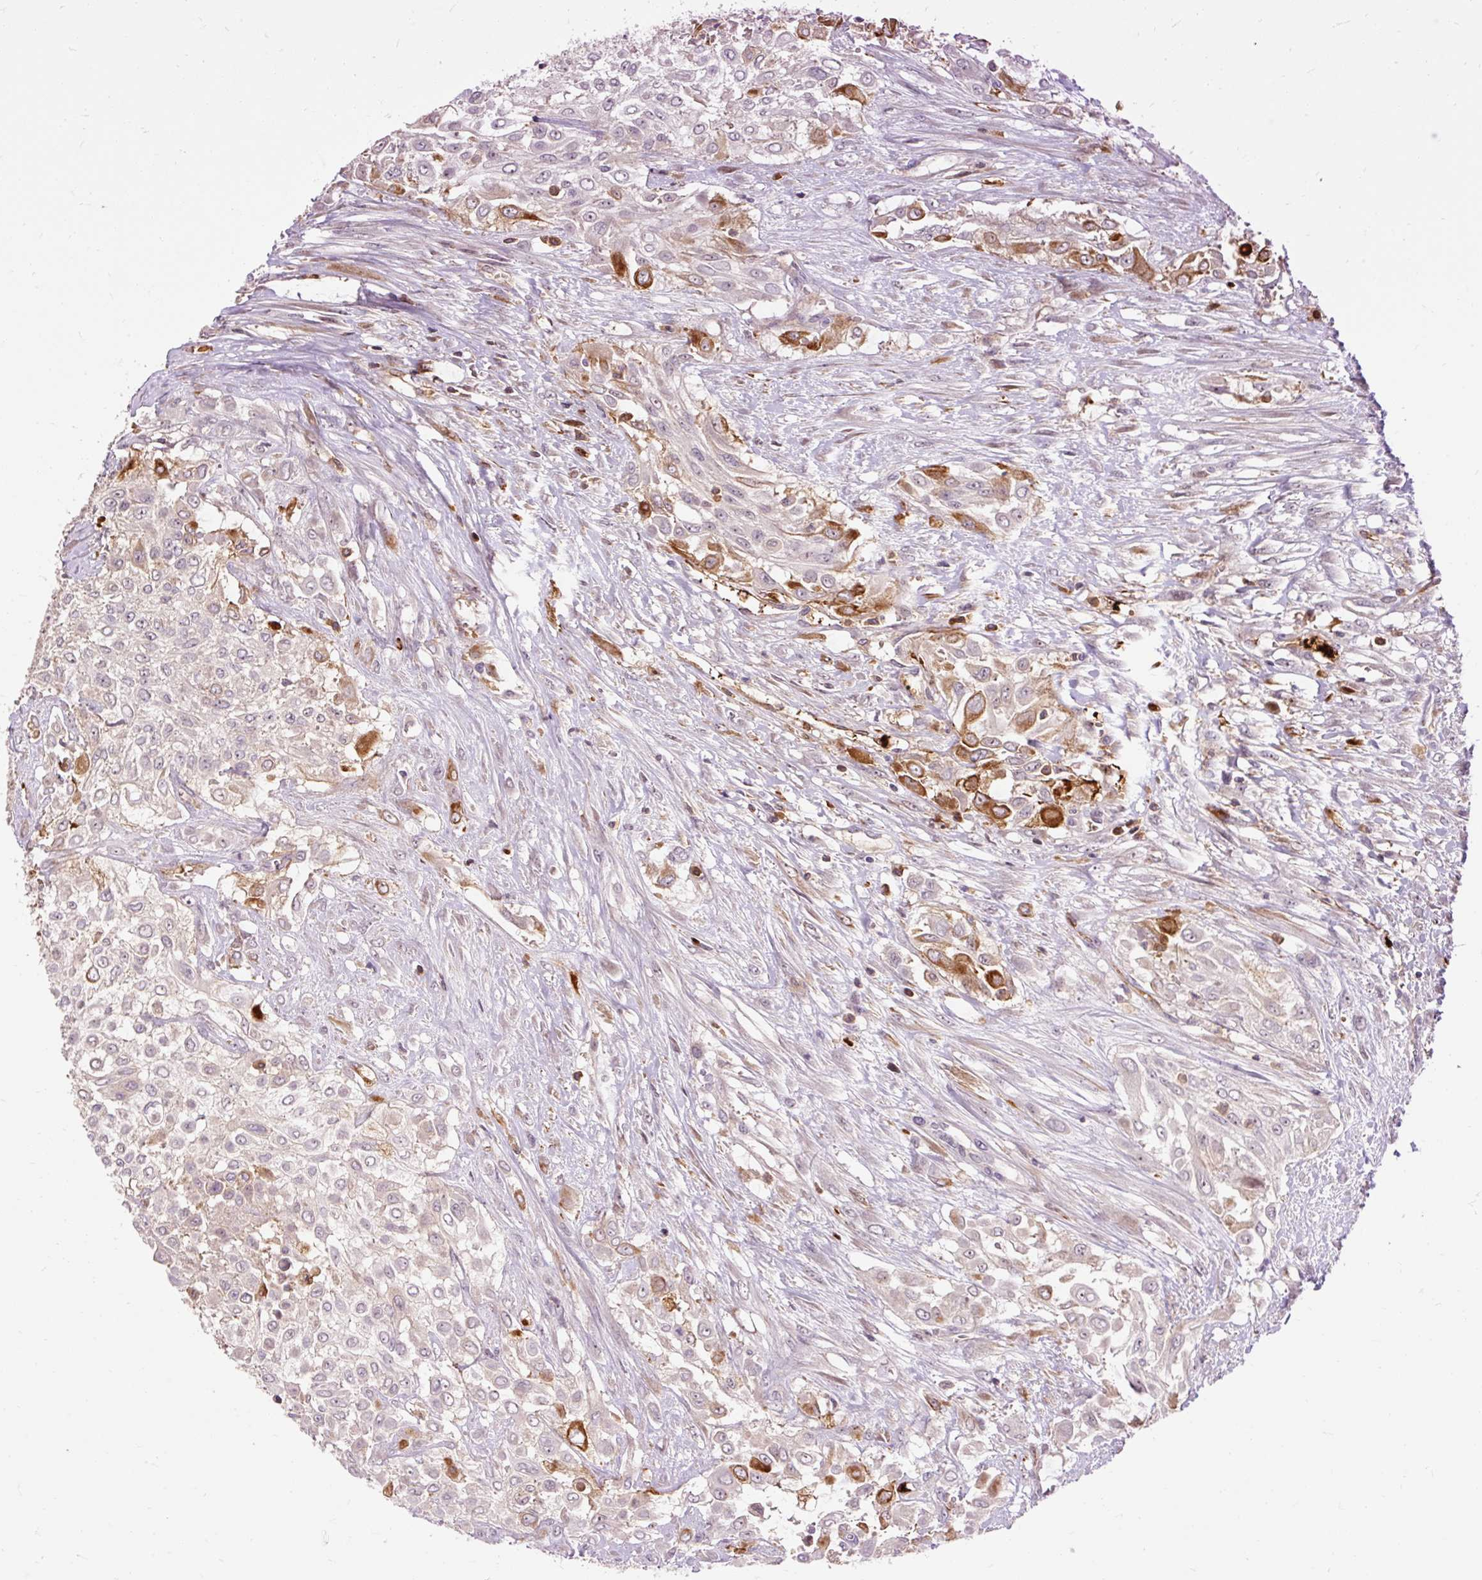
{"staining": {"intensity": "strong", "quantity": "<25%", "location": "cytoplasmic/membranous"}, "tissue": "urothelial cancer", "cell_type": "Tumor cells", "image_type": "cancer", "snomed": [{"axis": "morphology", "description": "Urothelial carcinoma, High grade"}, {"axis": "topography", "description": "Urinary bladder"}], "caption": "Protein expression analysis of human urothelial cancer reveals strong cytoplasmic/membranous staining in about <25% of tumor cells.", "gene": "CEBPZ", "patient": {"sex": "male", "age": 57}}